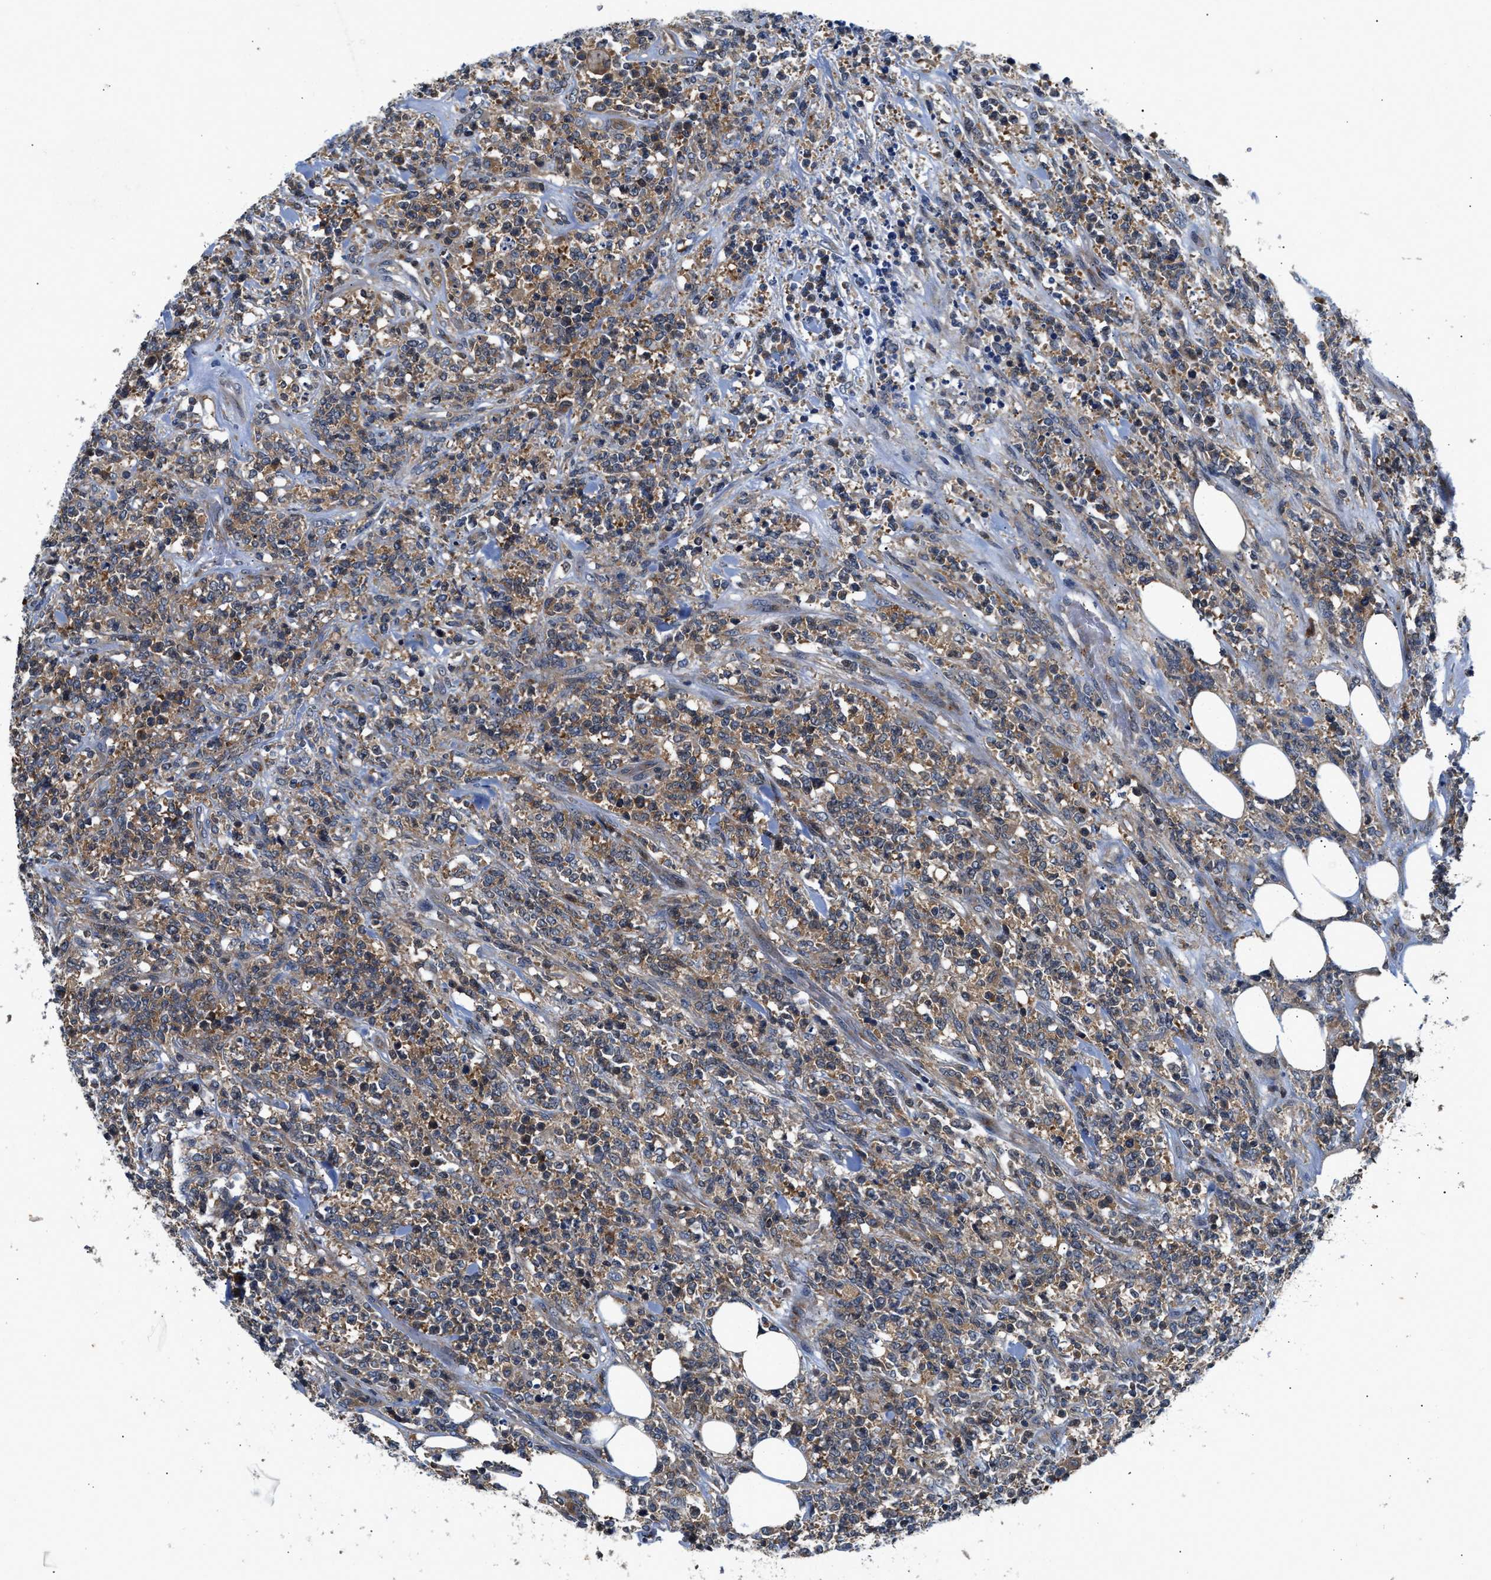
{"staining": {"intensity": "moderate", "quantity": ">75%", "location": "cytoplasmic/membranous"}, "tissue": "lymphoma", "cell_type": "Tumor cells", "image_type": "cancer", "snomed": [{"axis": "morphology", "description": "Malignant lymphoma, non-Hodgkin's type, High grade"}, {"axis": "topography", "description": "Soft tissue"}], "caption": "IHC staining of malignant lymphoma, non-Hodgkin's type (high-grade), which shows medium levels of moderate cytoplasmic/membranous positivity in about >75% of tumor cells indicating moderate cytoplasmic/membranous protein staining. The staining was performed using DAB (brown) for protein detection and nuclei were counterstained in hematoxylin (blue).", "gene": "CHUK", "patient": {"sex": "male", "age": 18}}